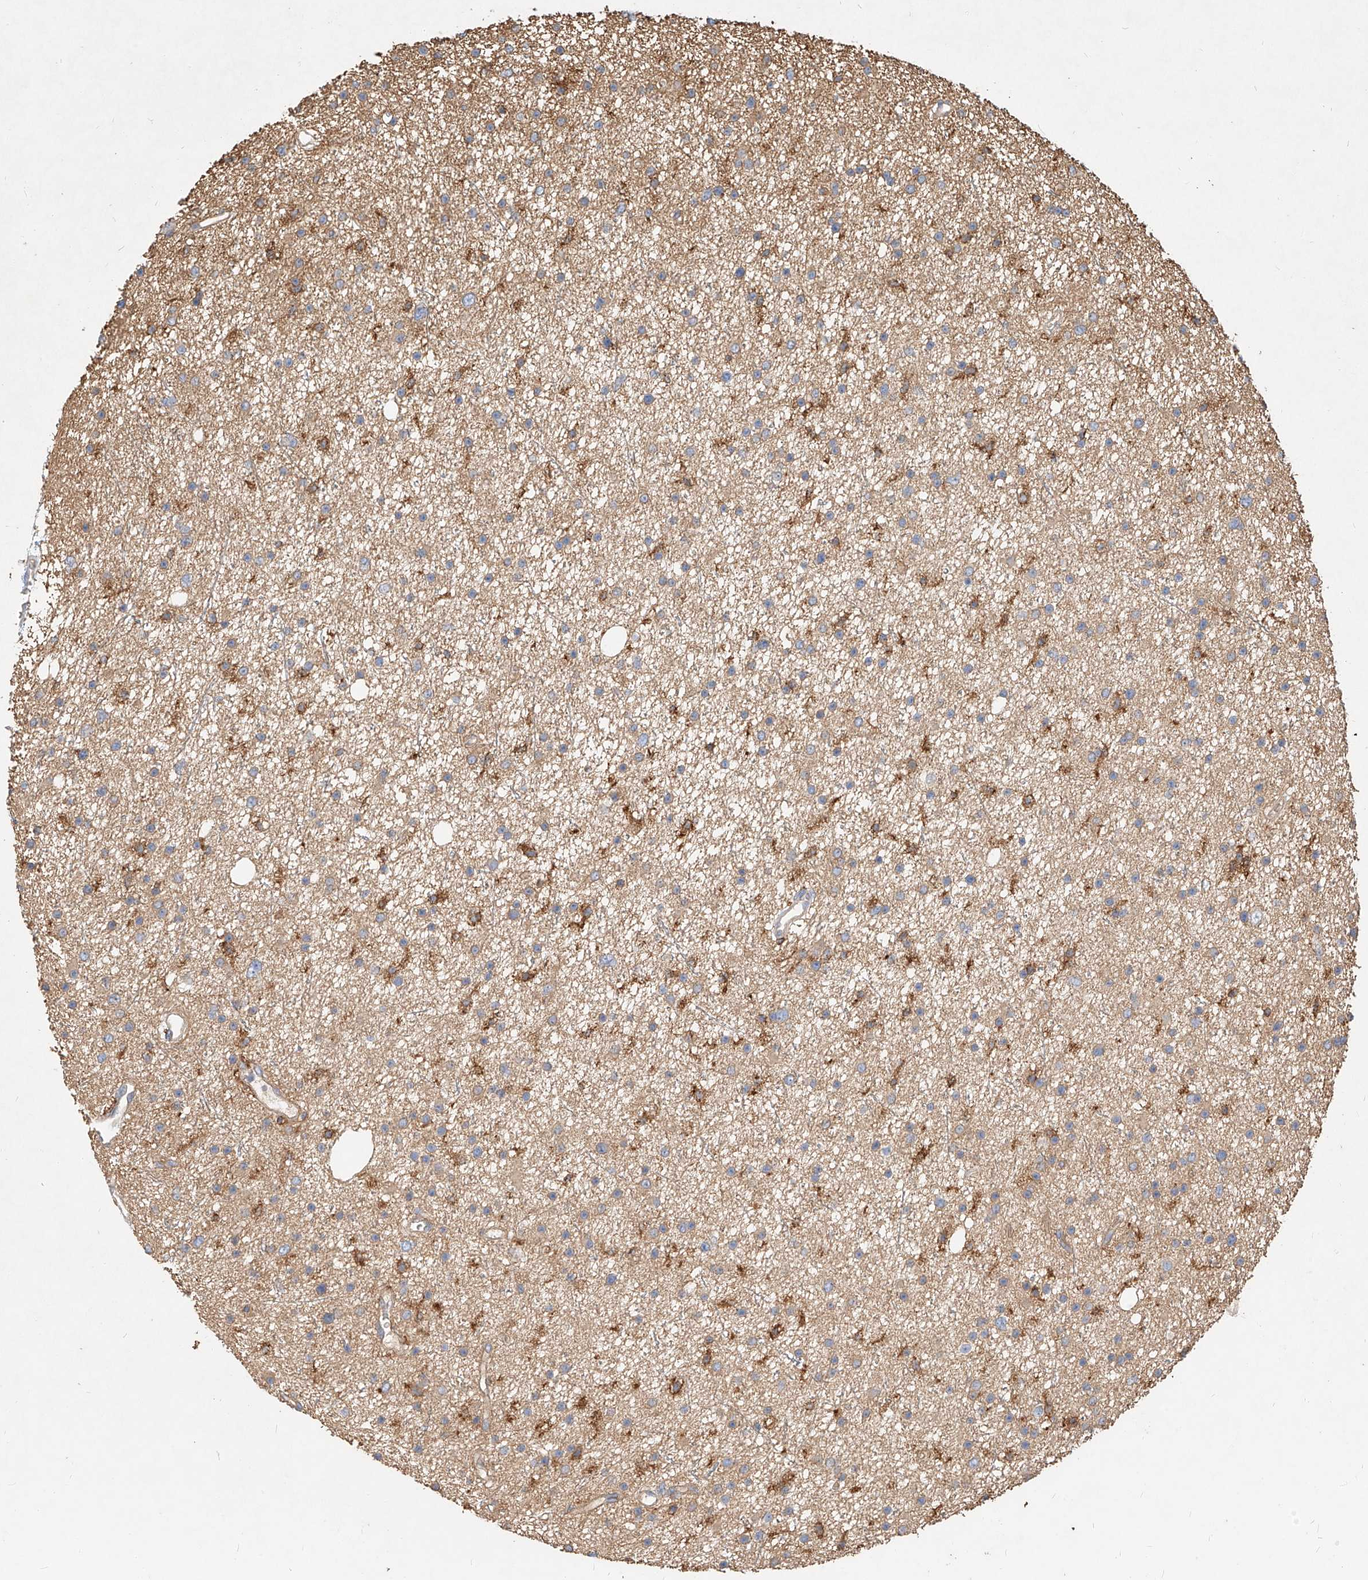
{"staining": {"intensity": "negative", "quantity": "none", "location": "none"}, "tissue": "glioma", "cell_type": "Tumor cells", "image_type": "cancer", "snomed": [{"axis": "morphology", "description": "Glioma, malignant, Low grade"}, {"axis": "topography", "description": "Cerebral cortex"}], "caption": "This is a image of IHC staining of glioma, which shows no staining in tumor cells.", "gene": "NFAM1", "patient": {"sex": "female", "age": 39}}